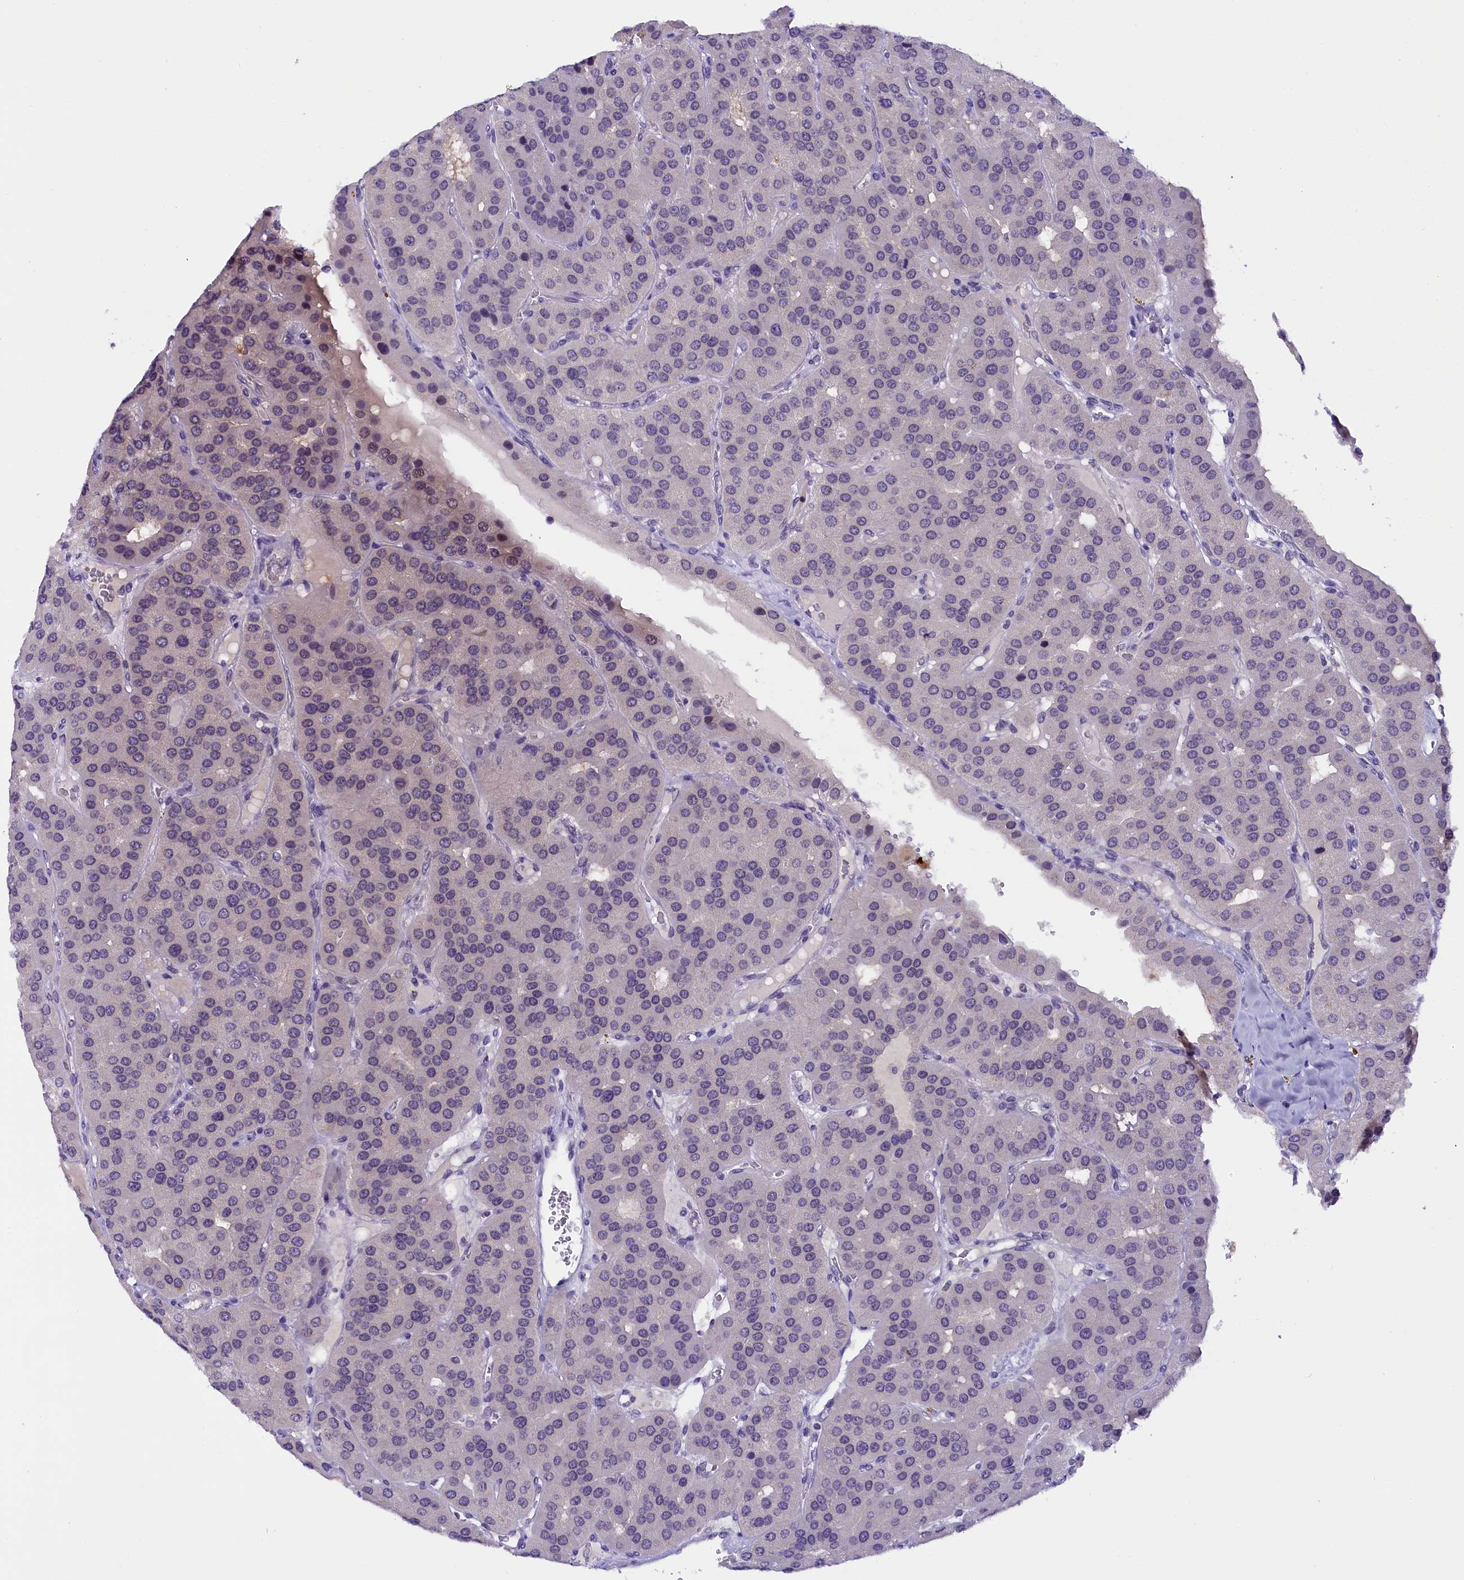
{"staining": {"intensity": "negative", "quantity": "none", "location": "none"}, "tissue": "parathyroid gland", "cell_type": "Glandular cells", "image_type": "normal", "snomed": [{"axis": "morphology", "description": "Normal tissue, NOS"}, {"axis": "morphology", "description": "Adenoma, NOS"}, {"axis": "topography", "description": "Parathyroid gland"}], "caption": "IHC micrograph of benign human parathyroid gland stained for a protein (brown), which displays no positivity in glandular cells.", "gene": "IQCN", "patient": {"sex": "female", "age": 86}}